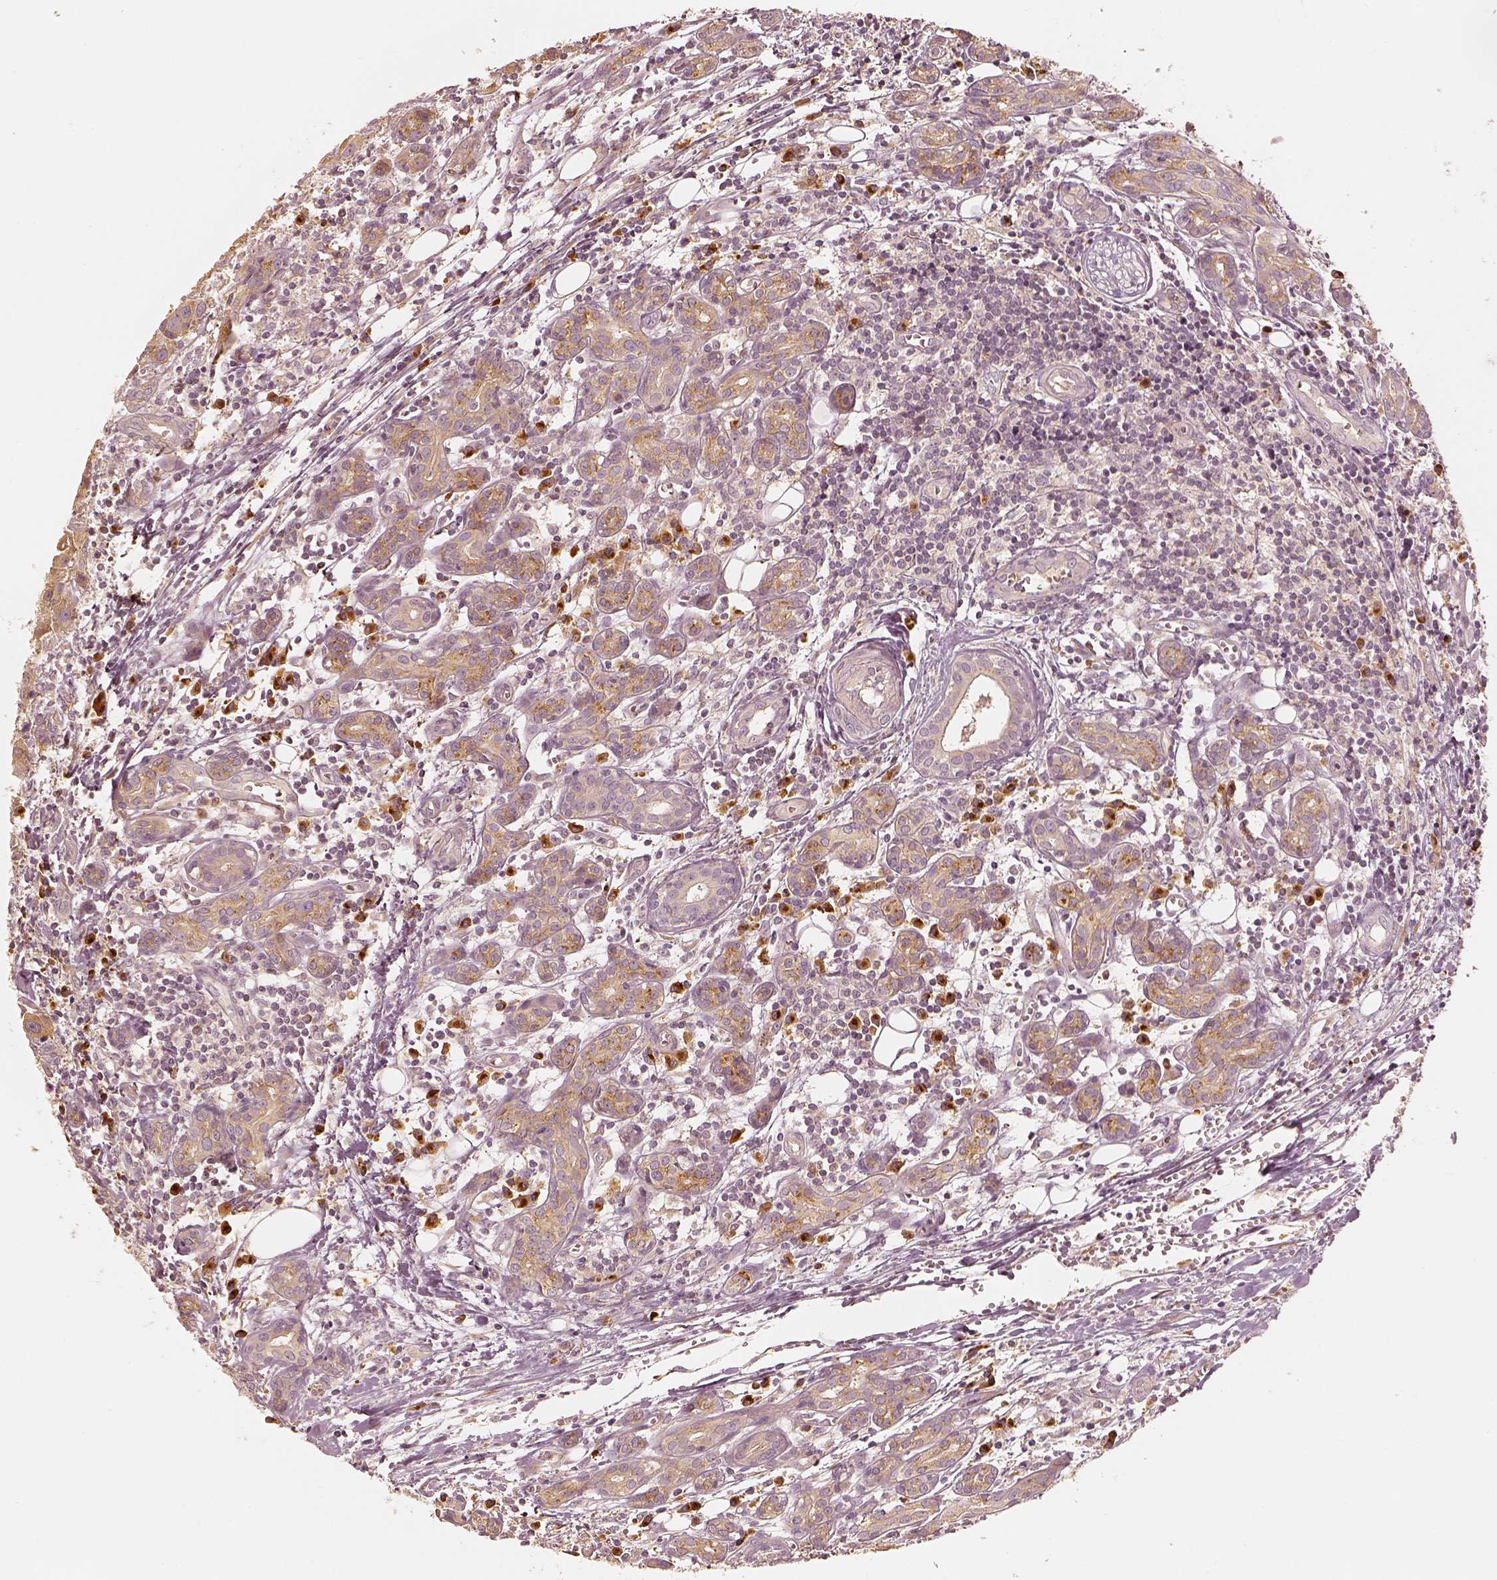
{"staining": {"intensity": "moderate", "quantity": ">75%", "location": "cytoplasmic/membranous"}, "tissue": "head and neck cancer", "cell_type": "Tumor cells", "image_type": "cancer", "snomed": [{"axis": "morphology", "description": "Adenocarcinoma, NOS"}, {"axis": "topography", "description": "Head-Neck"}], "caption": "Moderate cytoplasmic/membranous staining for a protein is identified in approximately >75% of tumor cells of head and neck adenocarcinoma using immunohistochemistry (IHC).", "gene": "GORASP2", "patient": {"sex": "male", "age": 76}}